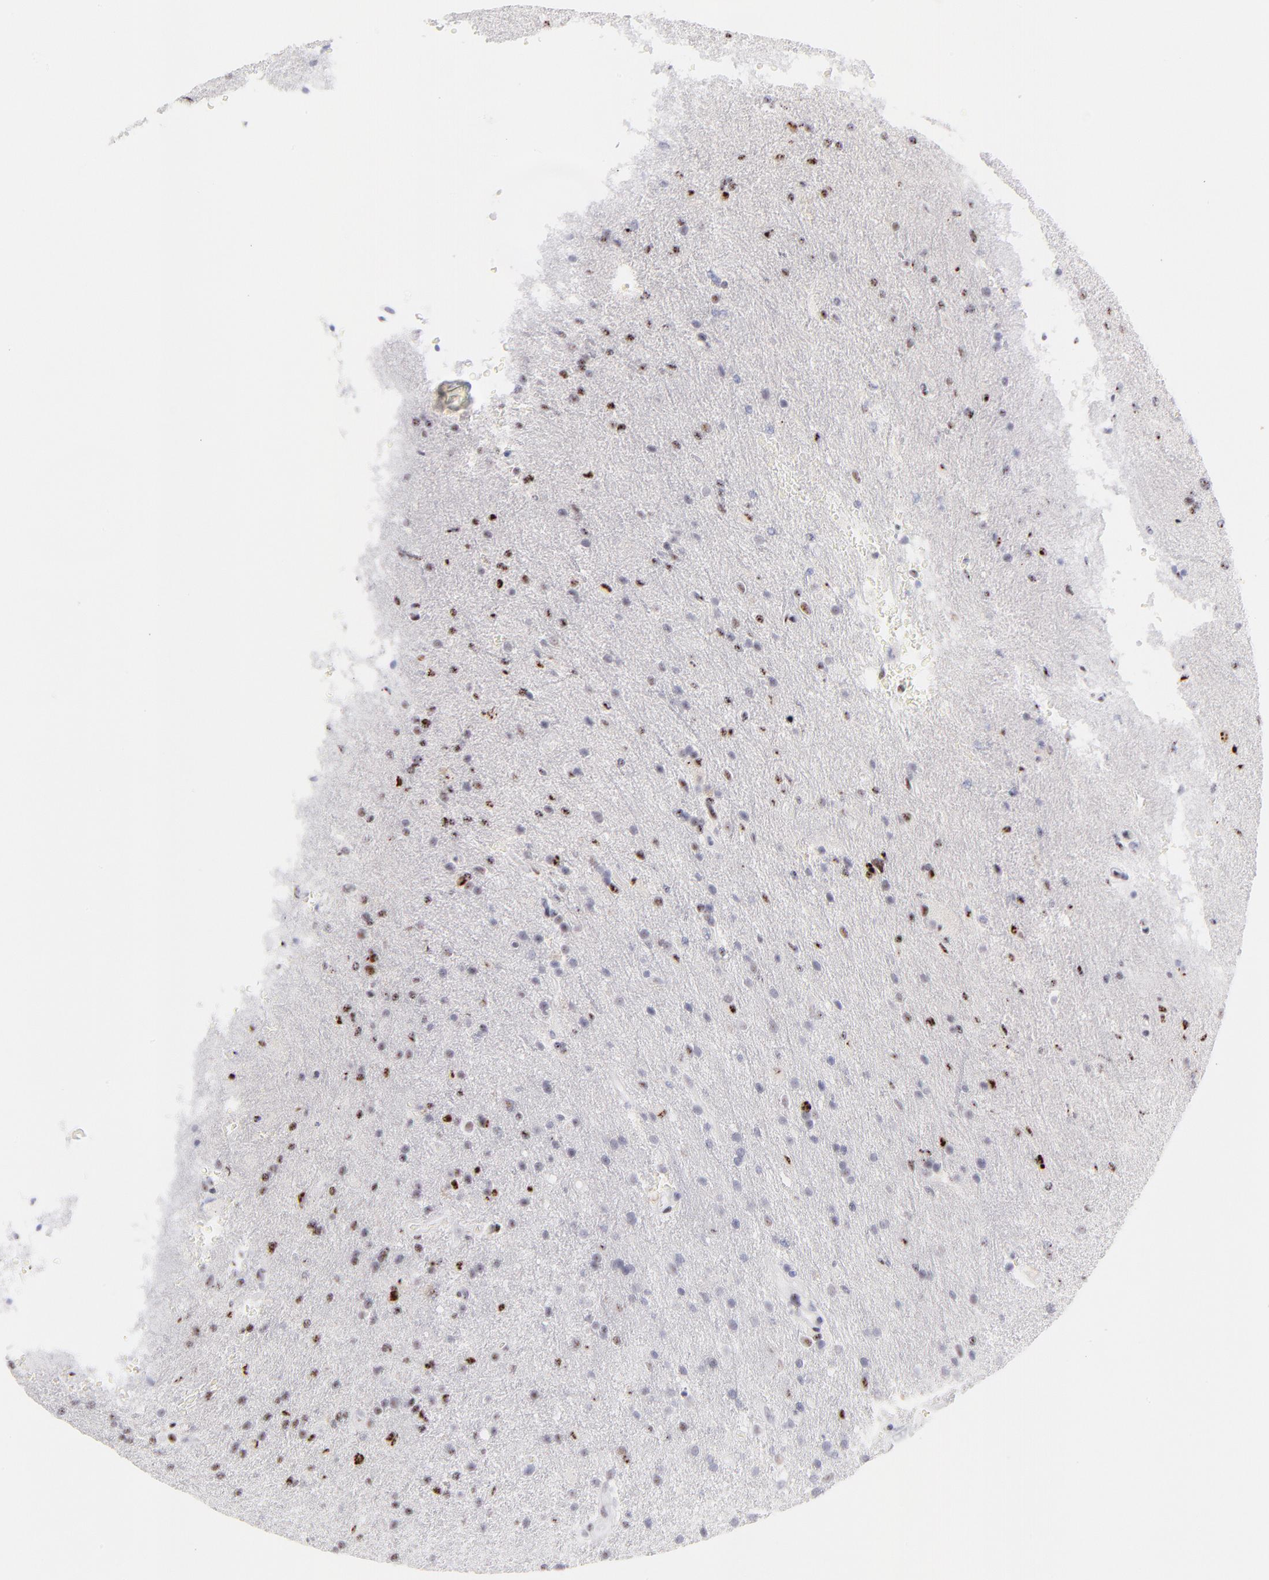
{"staining": {"intensity": "moderate", "quantity": ">75%", "location": "nuclear"}, "tissue": "glioma", "cell_type": "Tumor cells", "image_type": "cancer", "snomed": [{"axis": "morphology", "description": "Glioma, malignant, High grade"}, {"axis": "topography", "description": "Brain"}], "caption": "Protein staining demonstrates moderate nuclear expression in about >75% of tumor cells in malignant high-grade glioma.", "gene": "CDC25C", "patient": {"sex": "male", "age": 33}}